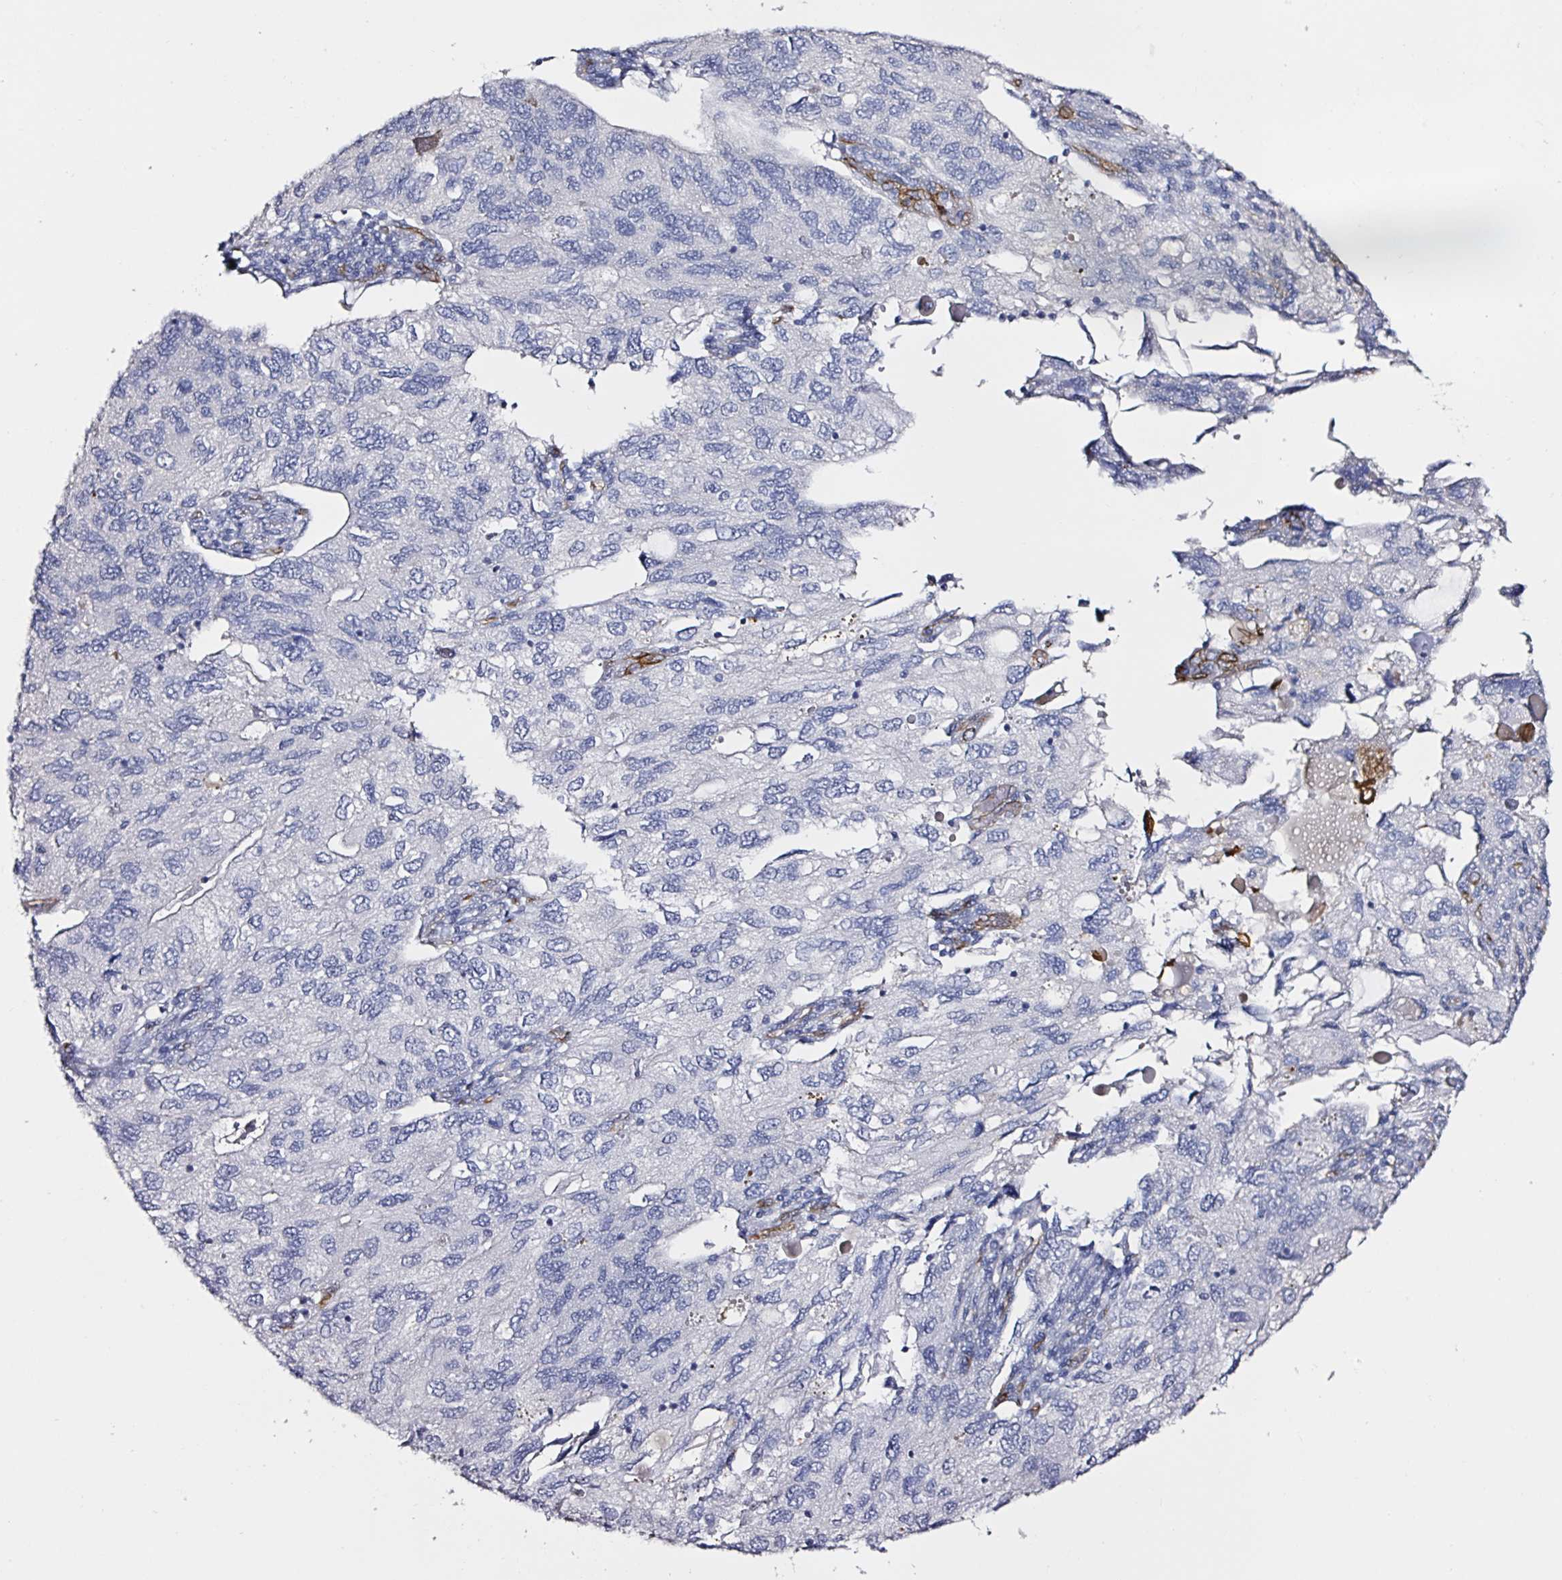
{"staining": {"intensity": "negative", "quantity": "none", "location": "none"}, "tissue": "endometrial cancer", "cell_type": "Tumor cells", "image_type": "cancer", "snomed": [{"axis": "morphology", "description": "Carcinoma, NOS"}, {"axis": "topography", "description": "Uterus"}], "caption": "Image shows no protein expression in tumor cells of carcinoma (endometrial) tissue.", "gene": "ACSBG2", "patient": {"sex": "female", "age": 76}}